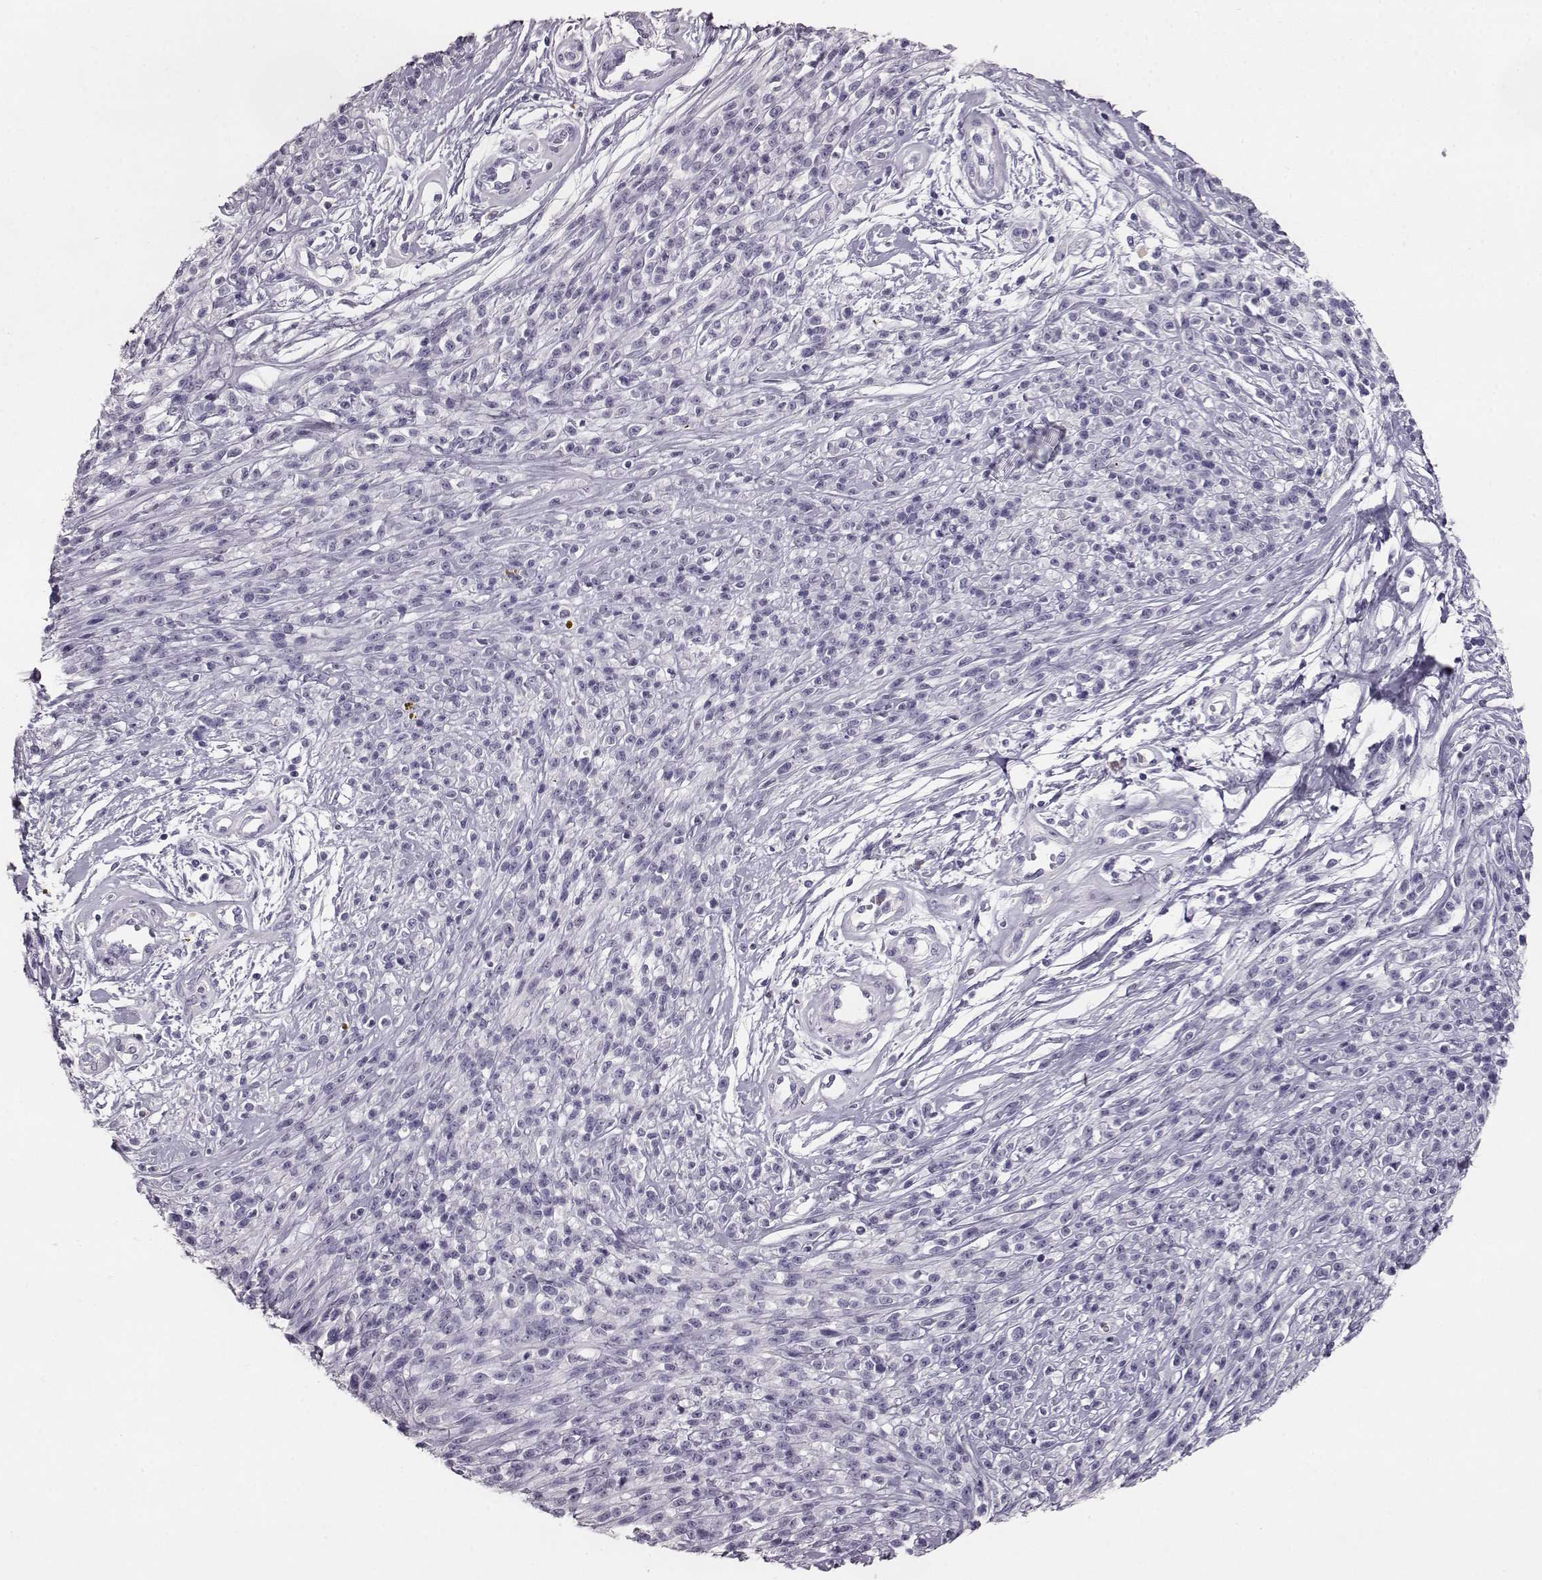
{"staining": {"intensity": "negative", "quantity": "none", "location": "none"}, "tissue": "melanoma", "cell_type": "Tumor cells", "image_type": "cancer", "snomed": [{"axis": "morphology", "description": "Malignant melanoma, NOS"}, {"axis": "topography", "description": "Skin"}, {"axis": "topography", "description": "Skin of trunk"}], "caption": "The immunohistochemistry (IHC) micrograph has no significant staining in tumor cells of melanoma tissue.", "gene": "NPTXR", "patient": {"sex": "male", "age": 74}}